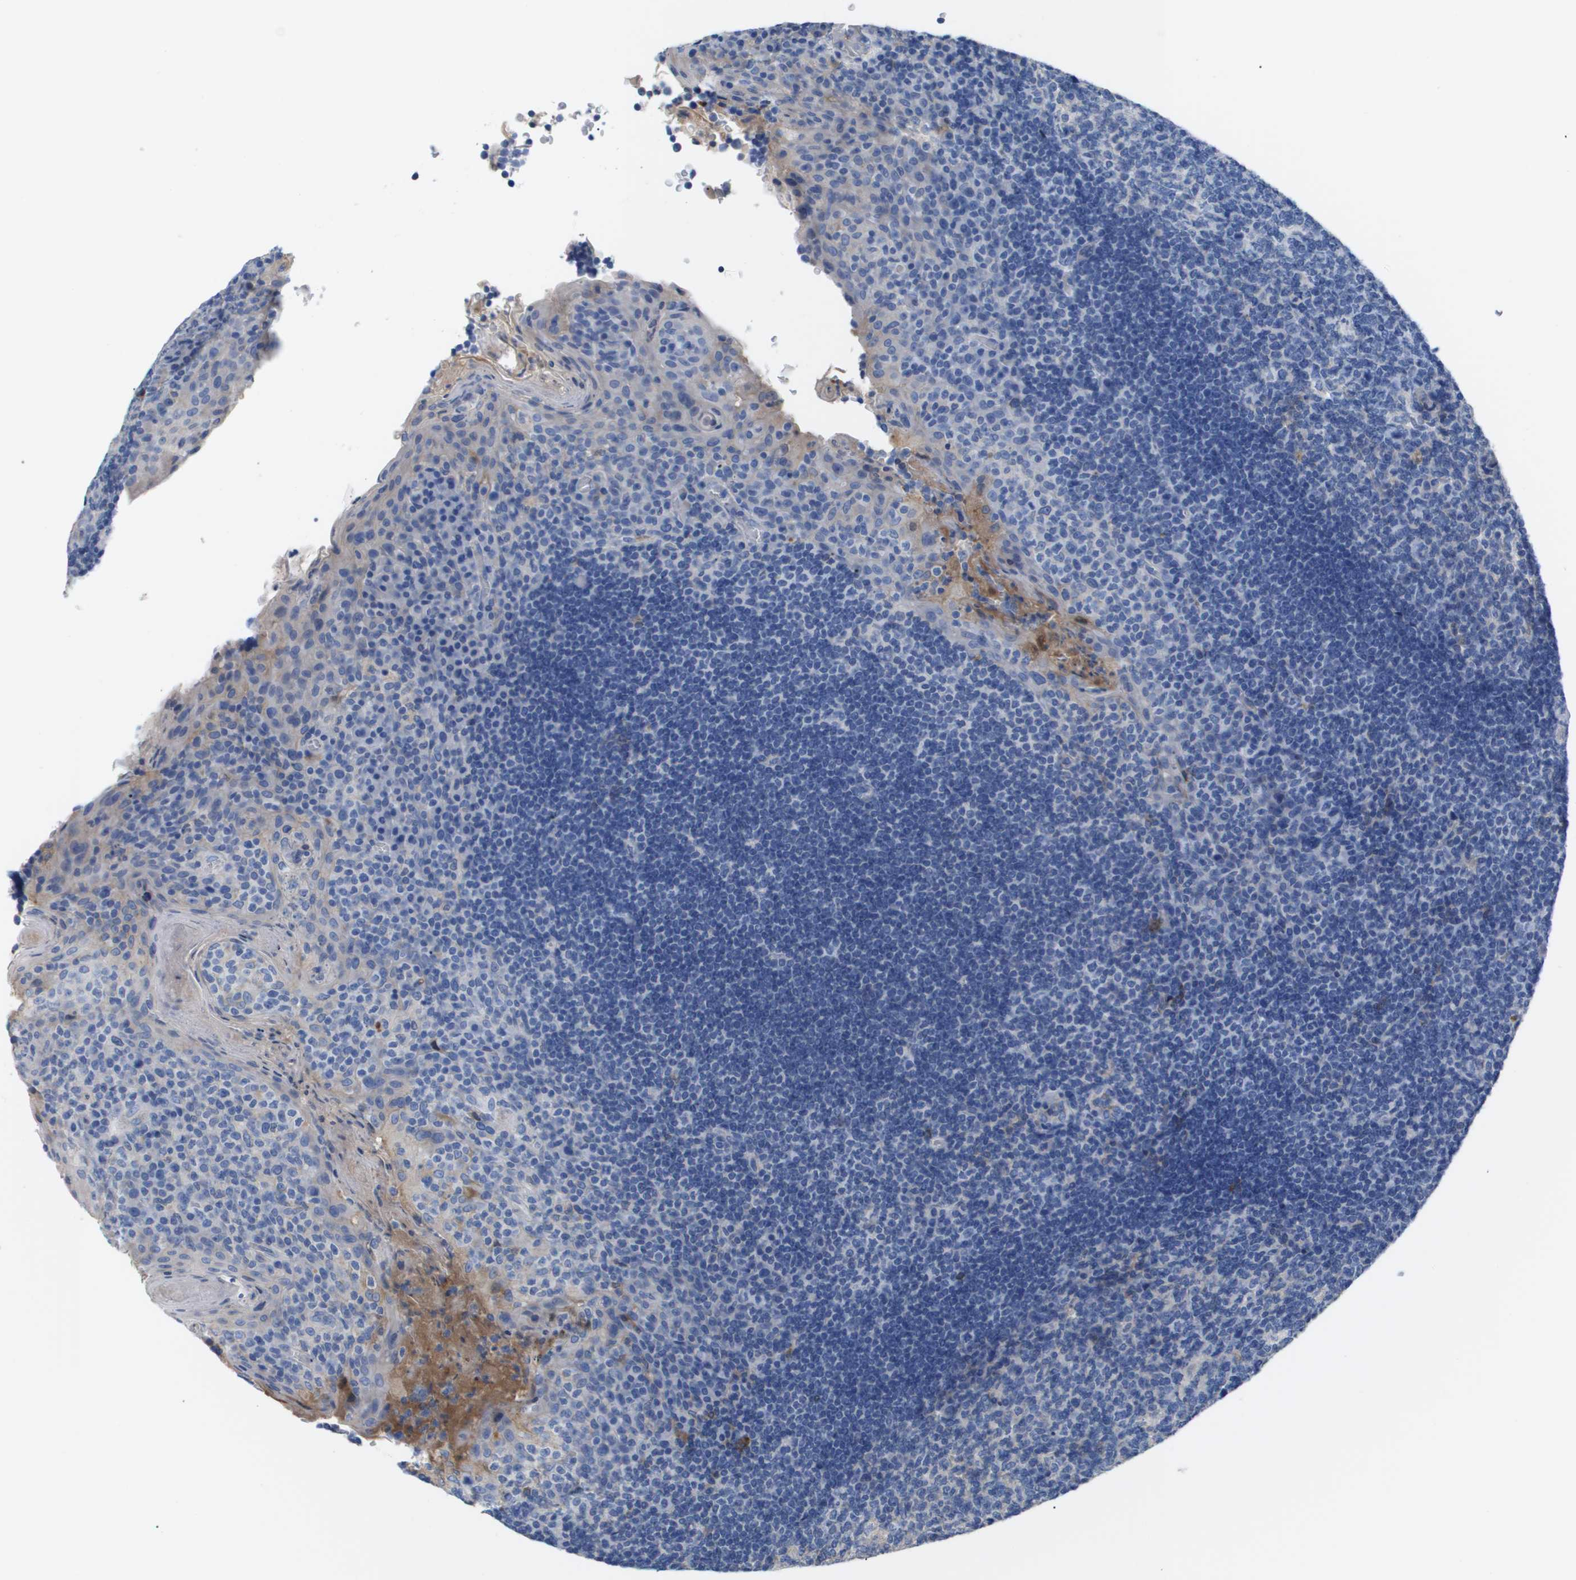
{"staining": {"intensity": "negative", "quantity": "none", "location": "none"}, "tissue": "tonsil", "cell_type": "Germinal center cells", "image_type": "normal", "snomed": [{"axis": "morphology", "description": "Normal tissue, NOS"}, {"axis": "topography", "description": "Tonsil"}], "caption": "Immunohistochemical staining of unremarkable tonsil displays no significant staining in germinal center cells.", "gene": "SERPINA6", "patient": {"sex": "male", "age": 17}}